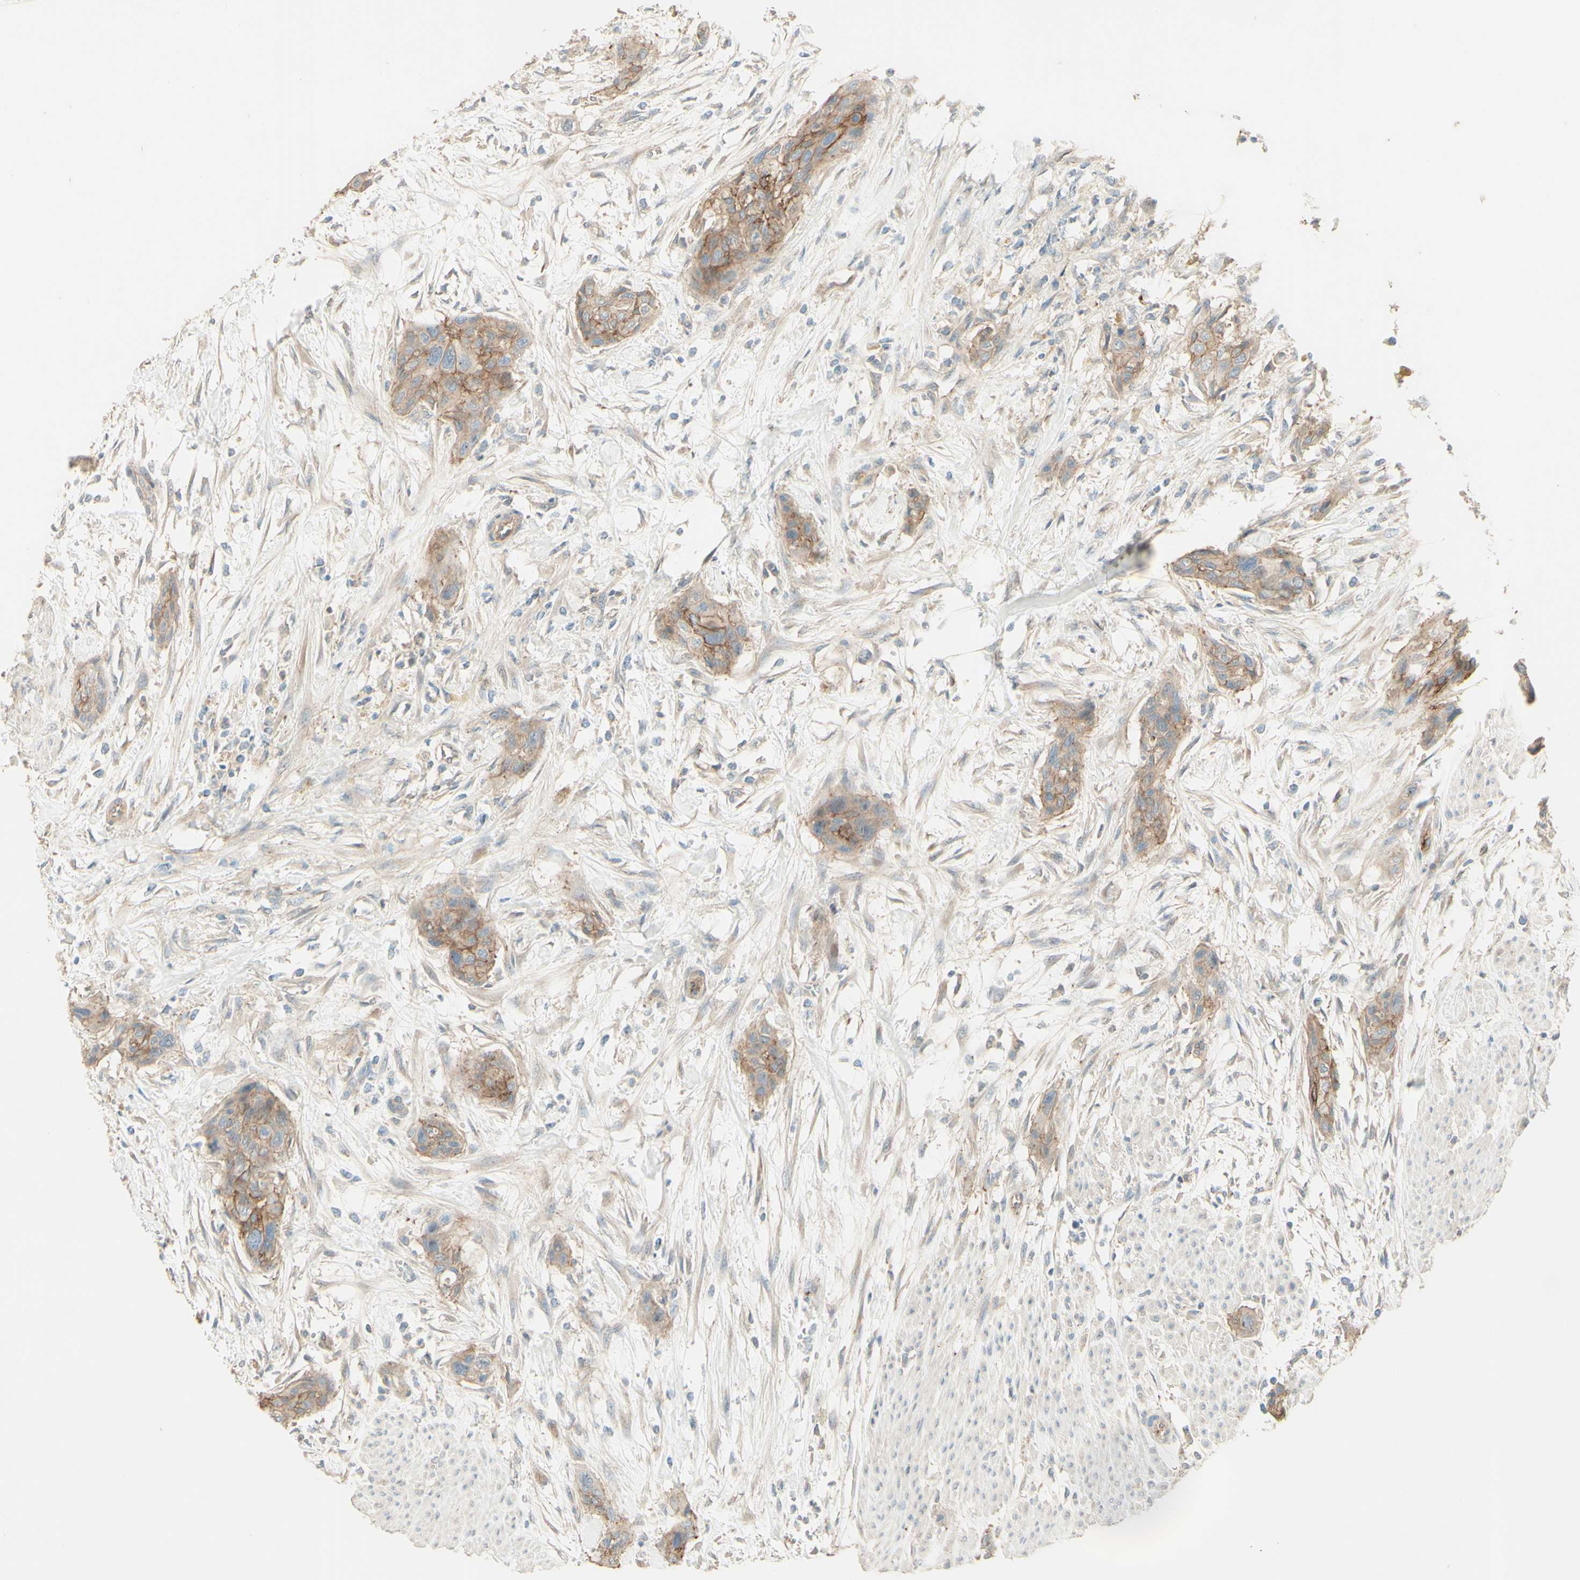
{"staining": {"intensity": "weak", "quantity": ">75%", "location": "cytoplasmic/membranous"}, "tissue": "urothelial cancer", "cell_type": "Tumor cells", "image_type": "cancer", "snomed": [{"axis": "morphology", "description": "Urothelial carcinoma, High grade"}, {"axis": "topography", "description": "Urinary bladder"}], "caption": "Immunohistochemical staining of urothelial cancer shows low levels of weak cytoplasmic/membranous protein expression in approximately >75% of tumor cells.", "gene": "RNF149", "patient": {"sex": "male", "age": 35}}